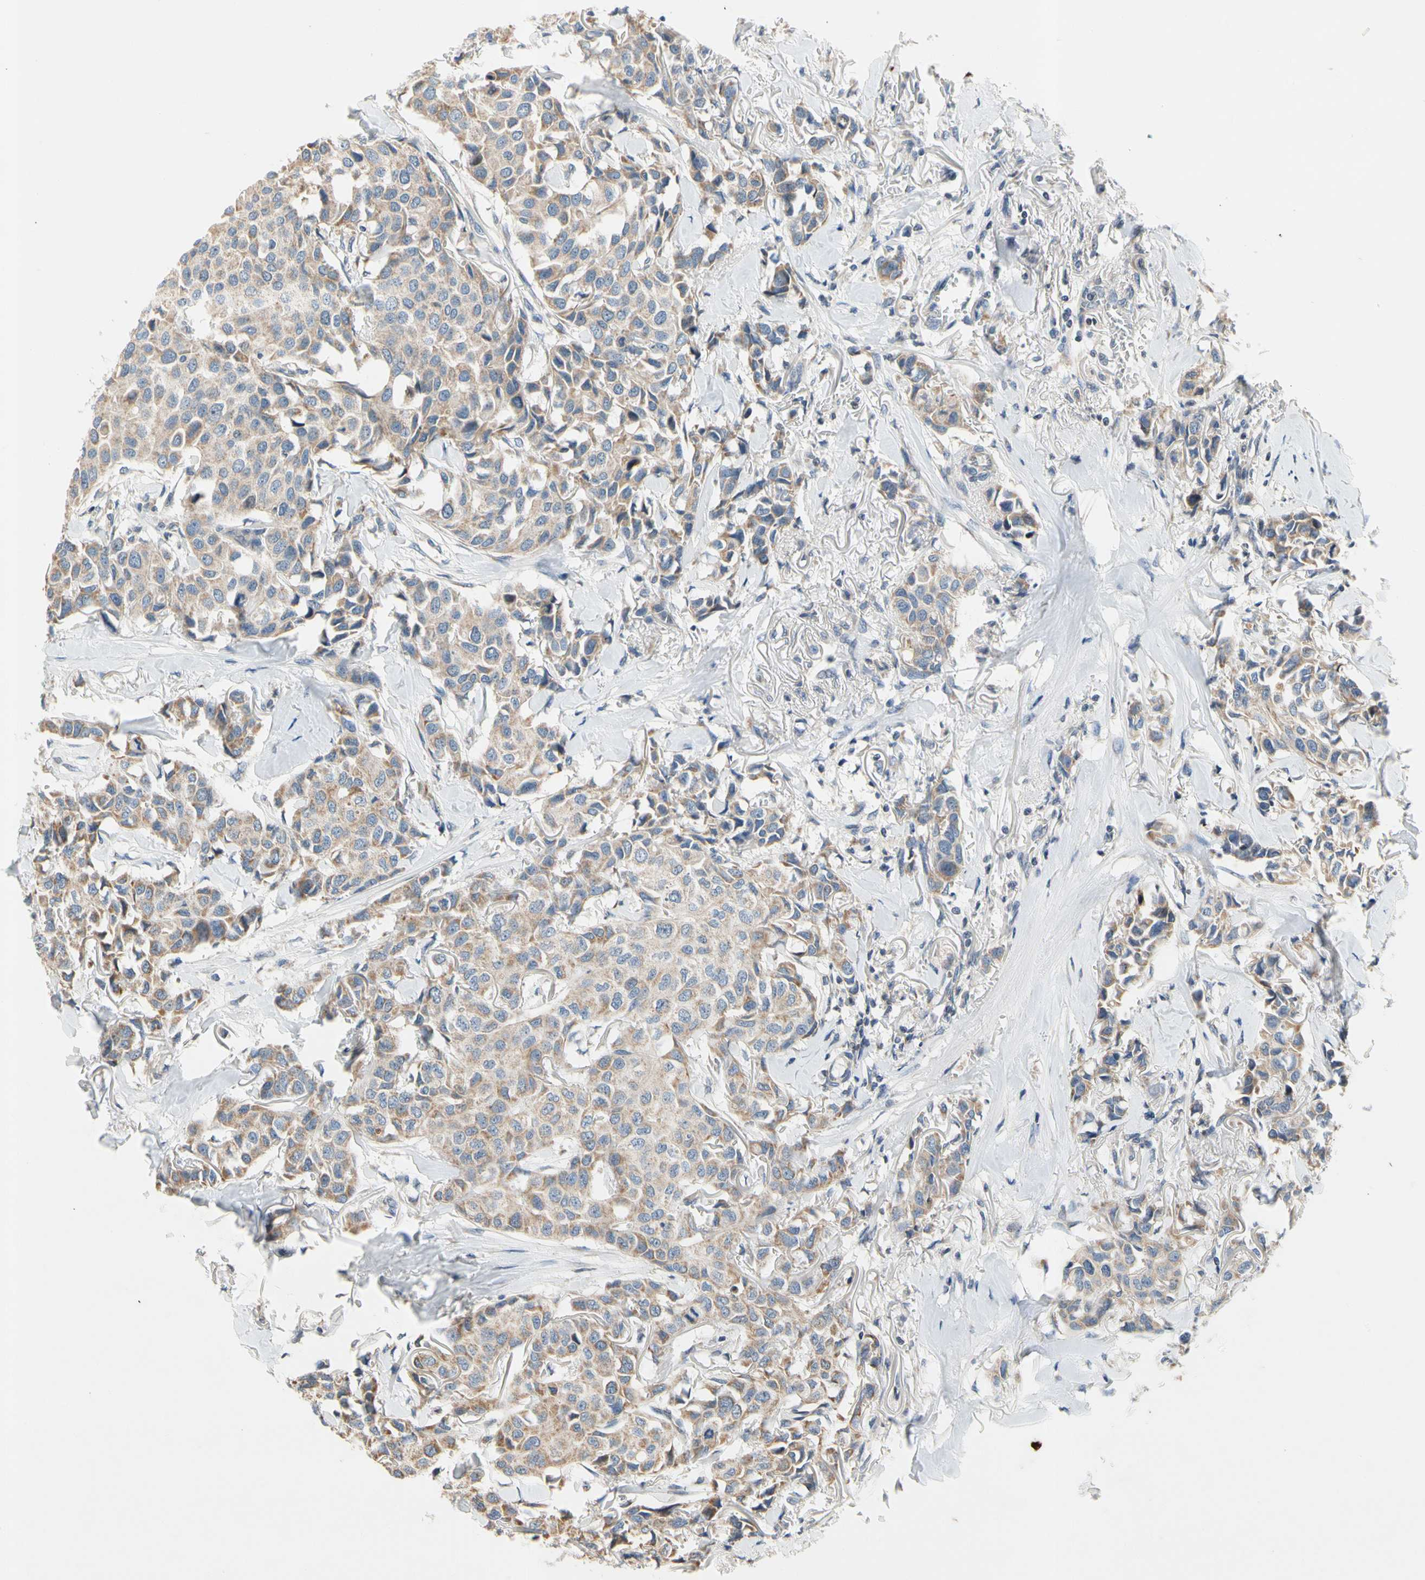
{"staining": {"intensity": "weak", "quantity": ">75%", "location": "cytoplasmic/membranous"}, "tissue": "breast cancer", "cell_type": "Tumor cells", "image_type": "cancer", "snomed": [{"axis": "morphology", "description": "Duct carcinoma"}, {"axis": "topography", "description": "Breast"}], "caption": "IHC (DAB) staining of human breast cancer displays weak cytoplasmic/membranous protein expression in about >75% of tumor cells.", "gene": "SOX30", "patient": {"sex": "female", "age": 80}}